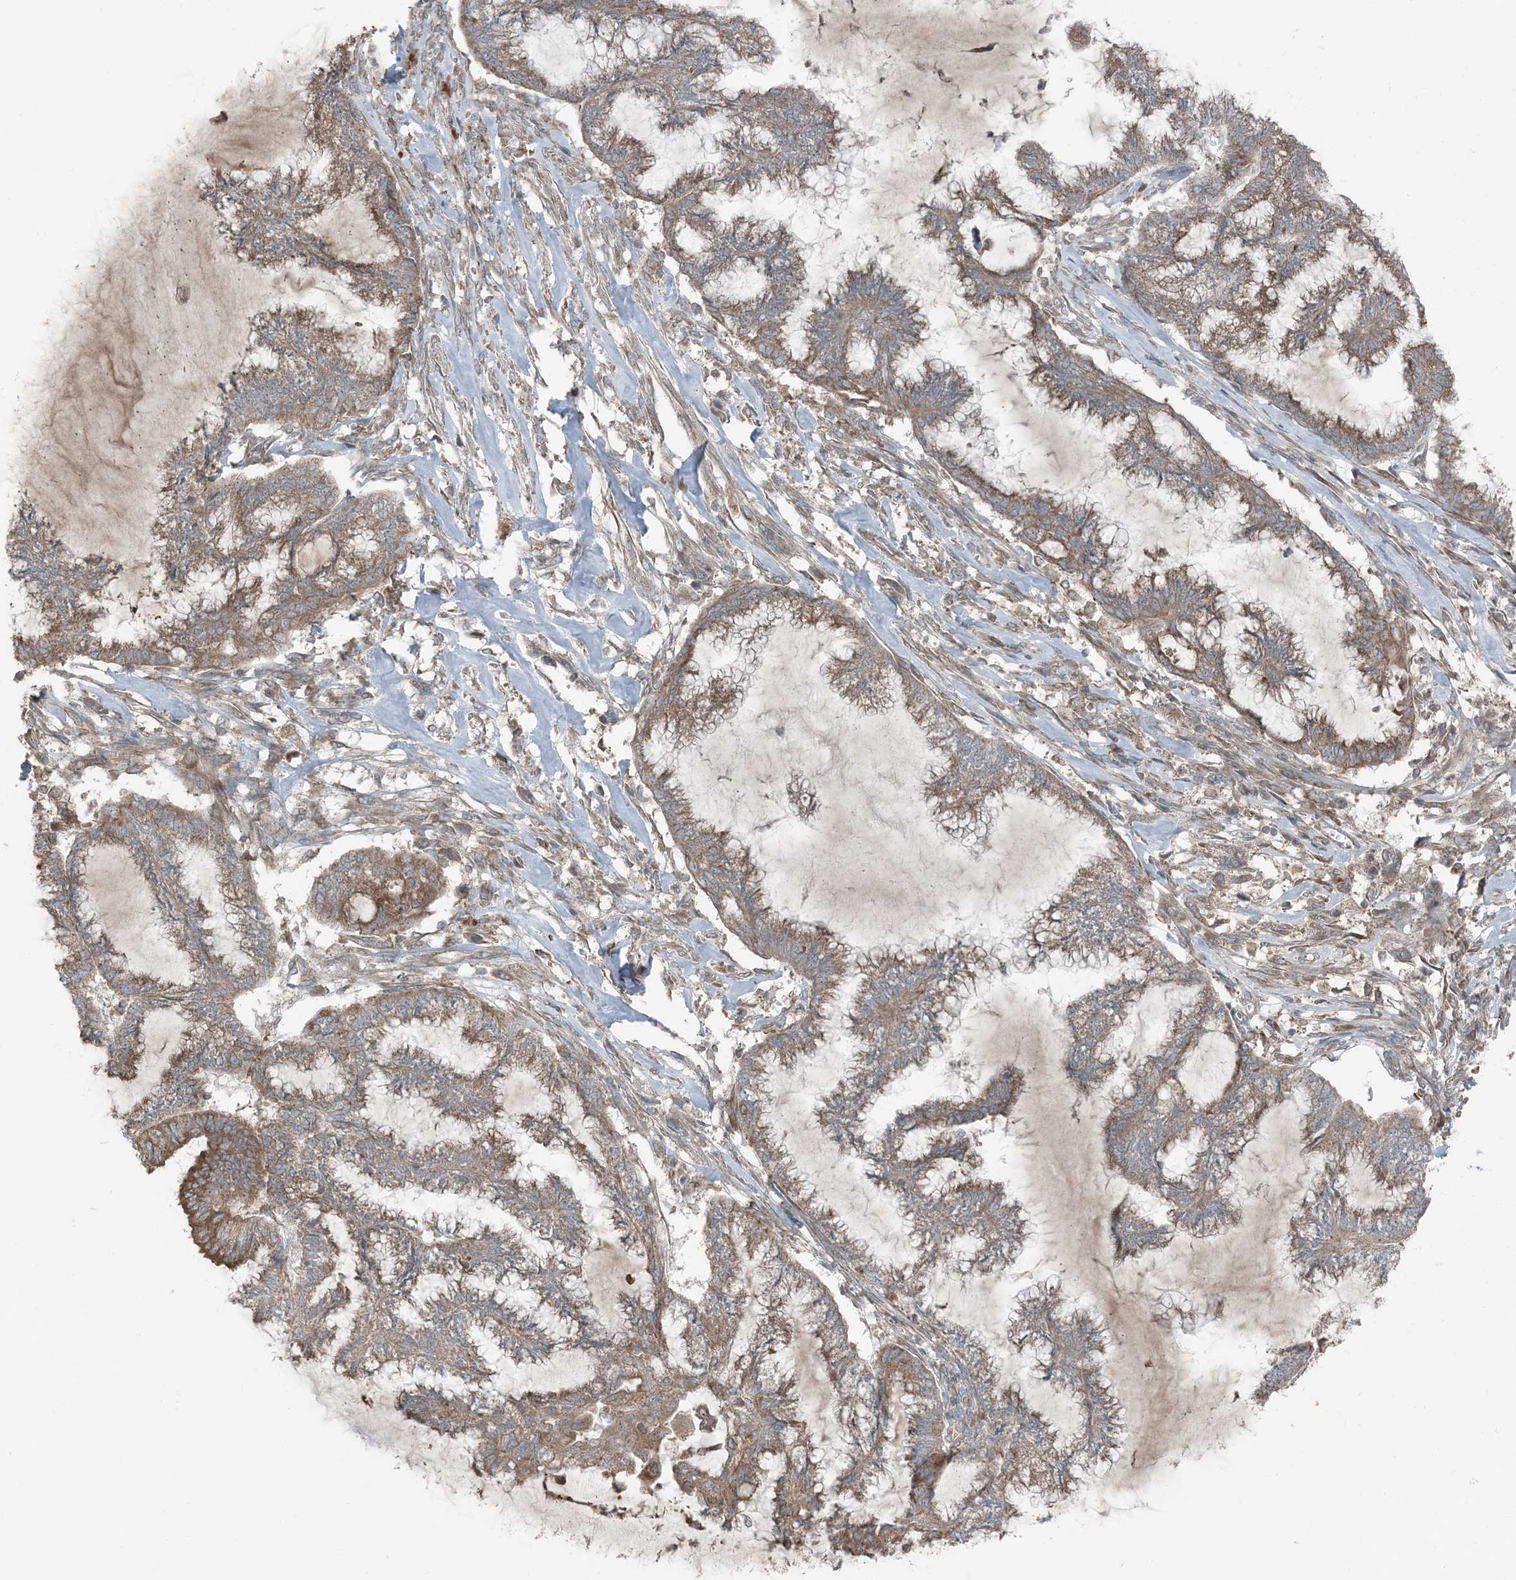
{"staining": {"intensity": "moderate", "quantity": ">75%", "location": "cytoplasmic/membranous"}, "tissue": "endometrial cancer", "cell_type": "Tumor cells", "image_type": "cancer", "snomed": [{"axis": "morphology", "description": "Adenocarcinoma, NOS"}, {"axis": "topography", "description": "Endometrium"}], "caption": "This photomicrograph reveals endometrial adenocarcinoma stained with IHC to label a protein in brown. The cytoplasmic/membranous of tumor cells show moderate positivity for the protein. Nuclei are counter-stained blue.", "gene": "RAB3GAP1", "patient": {"sex": "female", "age": 86}}